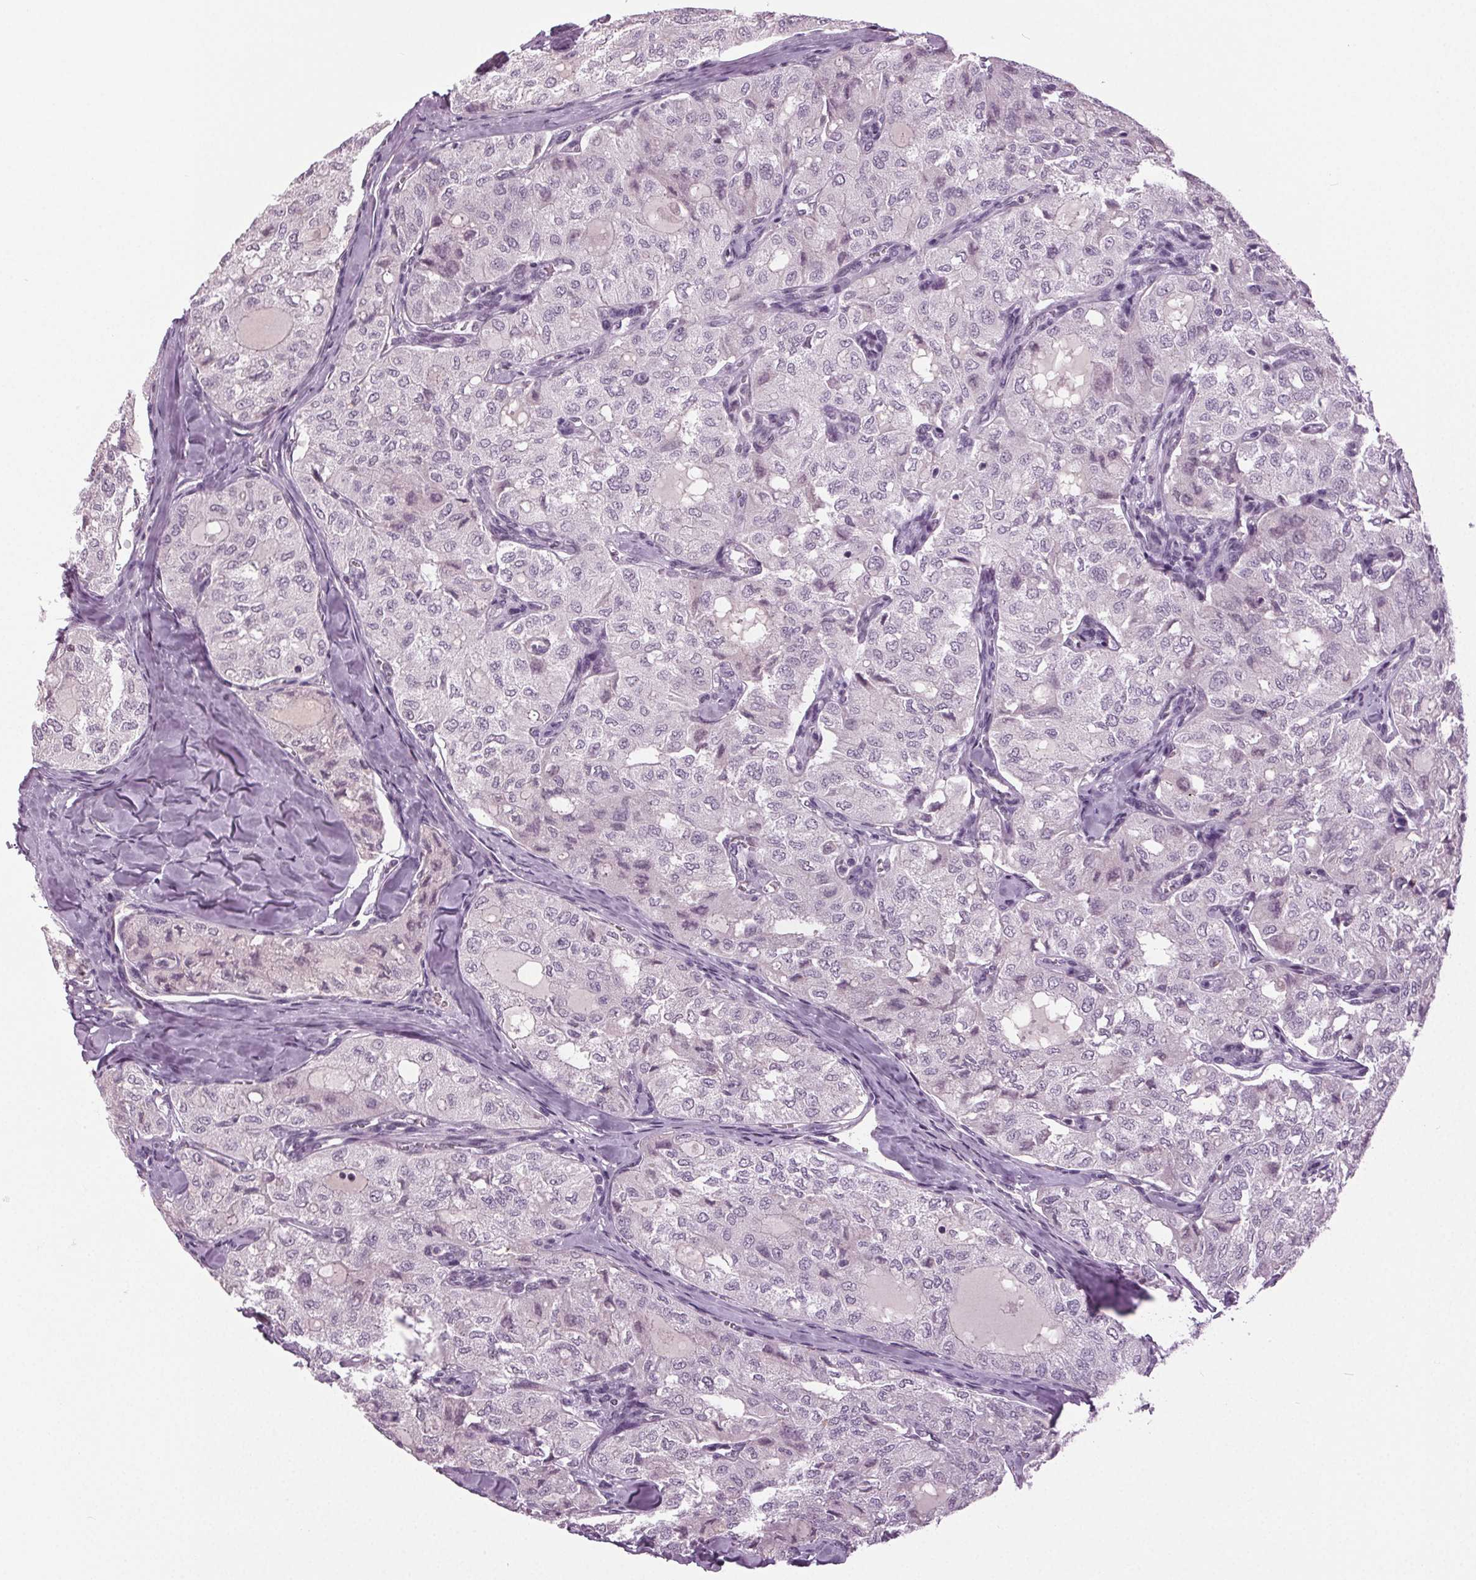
{"staining": {"intensity": "negative", "quantity": "none", "location": "none"}, "tissue": "thyroid cancer", "cell_type": "Tumor cells", "image_type": "cancer", "snomed": [{"axis": "morphology", "description": "Follicular adenoma carcinoma, NOS"}, {"axis": "topography", "description": "Thyroid gland"}], "caption": "Immunohistochemistry (IHC) photomicrograph of thyroid cancer (follicular adenoma carcinoma) stained for a protein (brown), which shows no expression in tumor cells.", "gene": "DNAH12", "patient": {"sex": "male", "age": 75}}